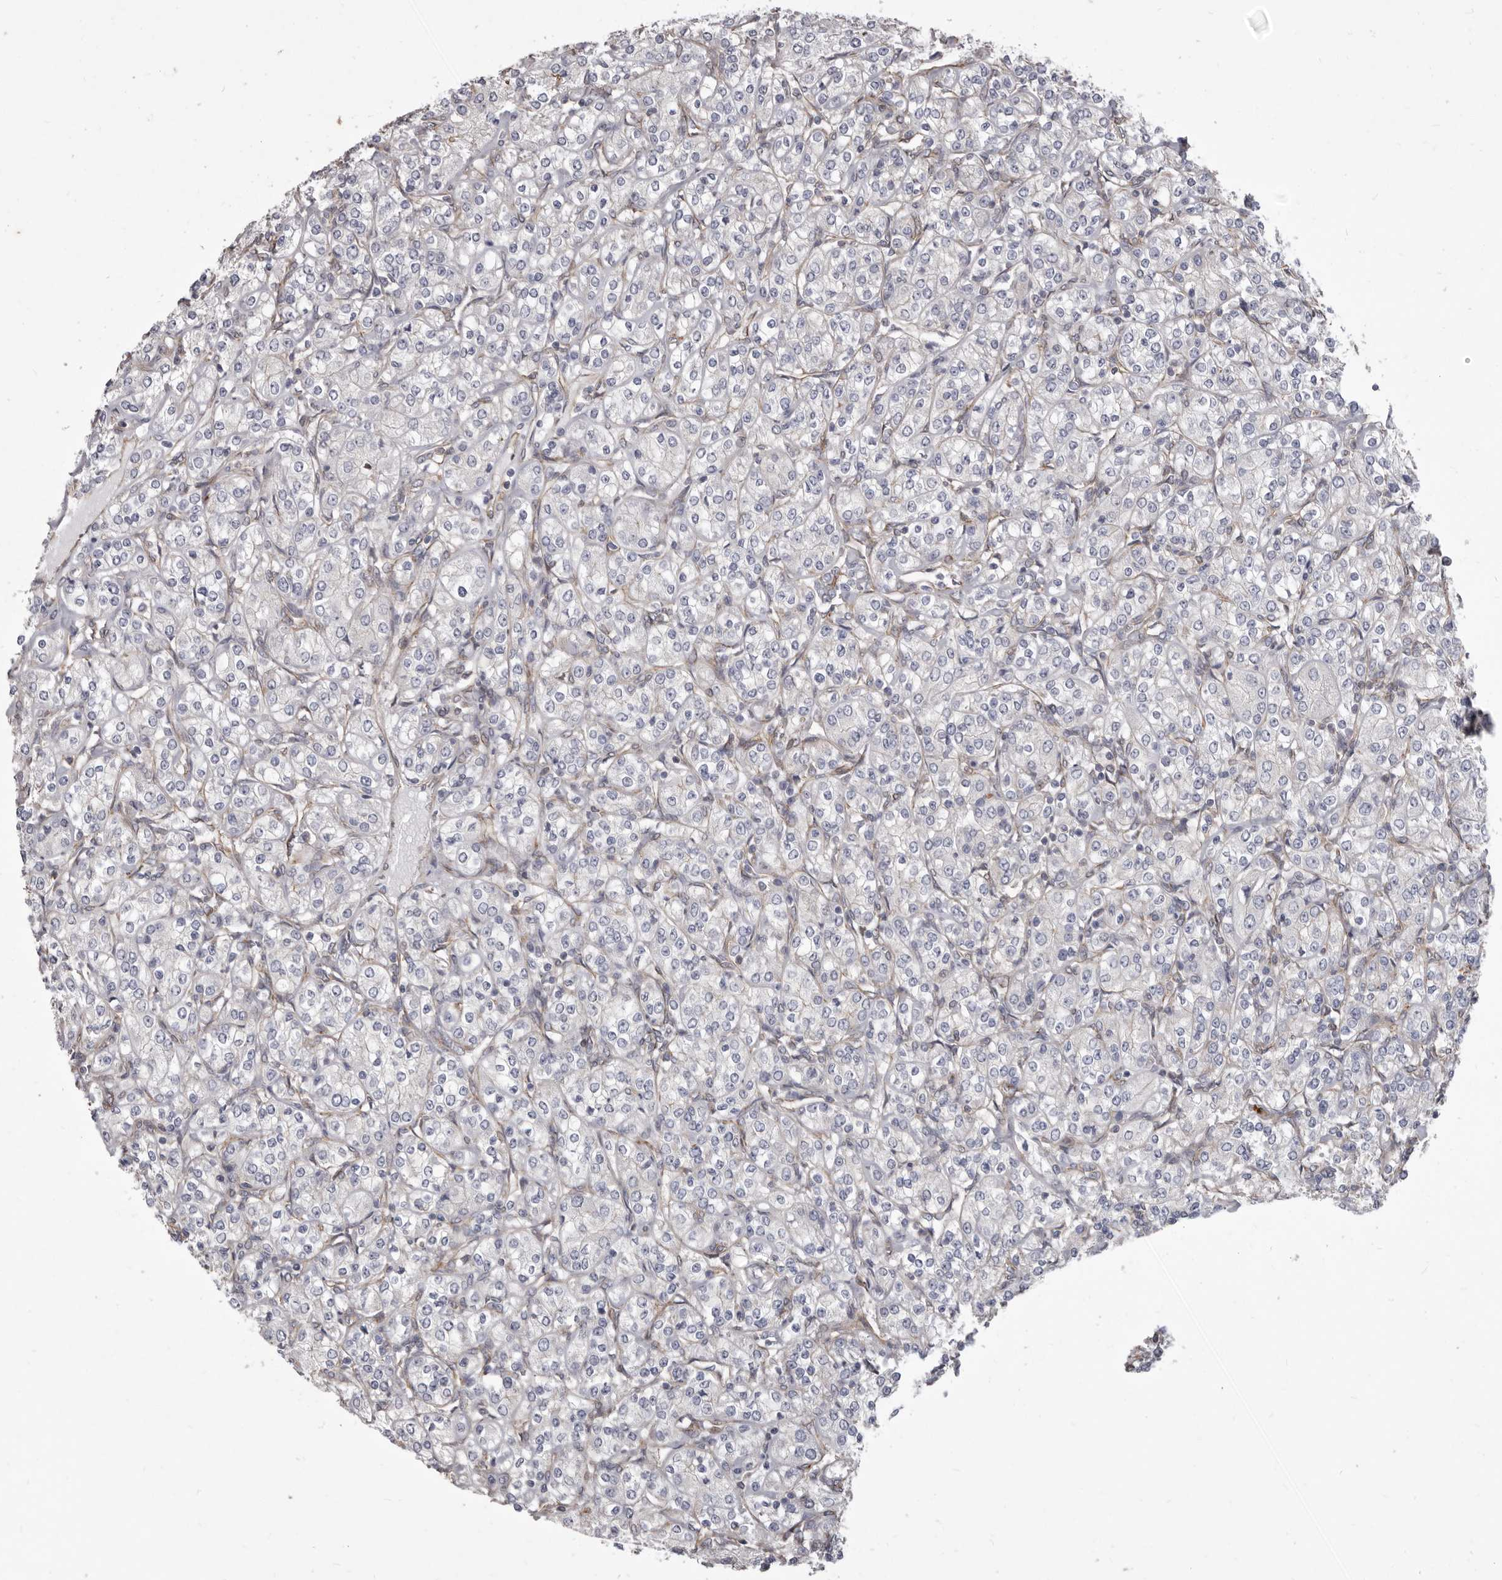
{"staining": {"intensity": "negative", "quantity": "none", "location": "none"}, "tissue": "renal cancer", "cell_type": "Tumor cells", "image_type": "cancer", "snomed": [{"axis": "morphology", "description": "Adenocarcinoma, NOS"}, {"axis": "topography", "description": "Kidney"}], "caption": "DAB immunohistochemical staining of renal cancer (adenocarcinoma) reveals no significant positivity in tumor cells.", "gene": "P2RX6", "patient": {"sex": "male", "age": 77}}